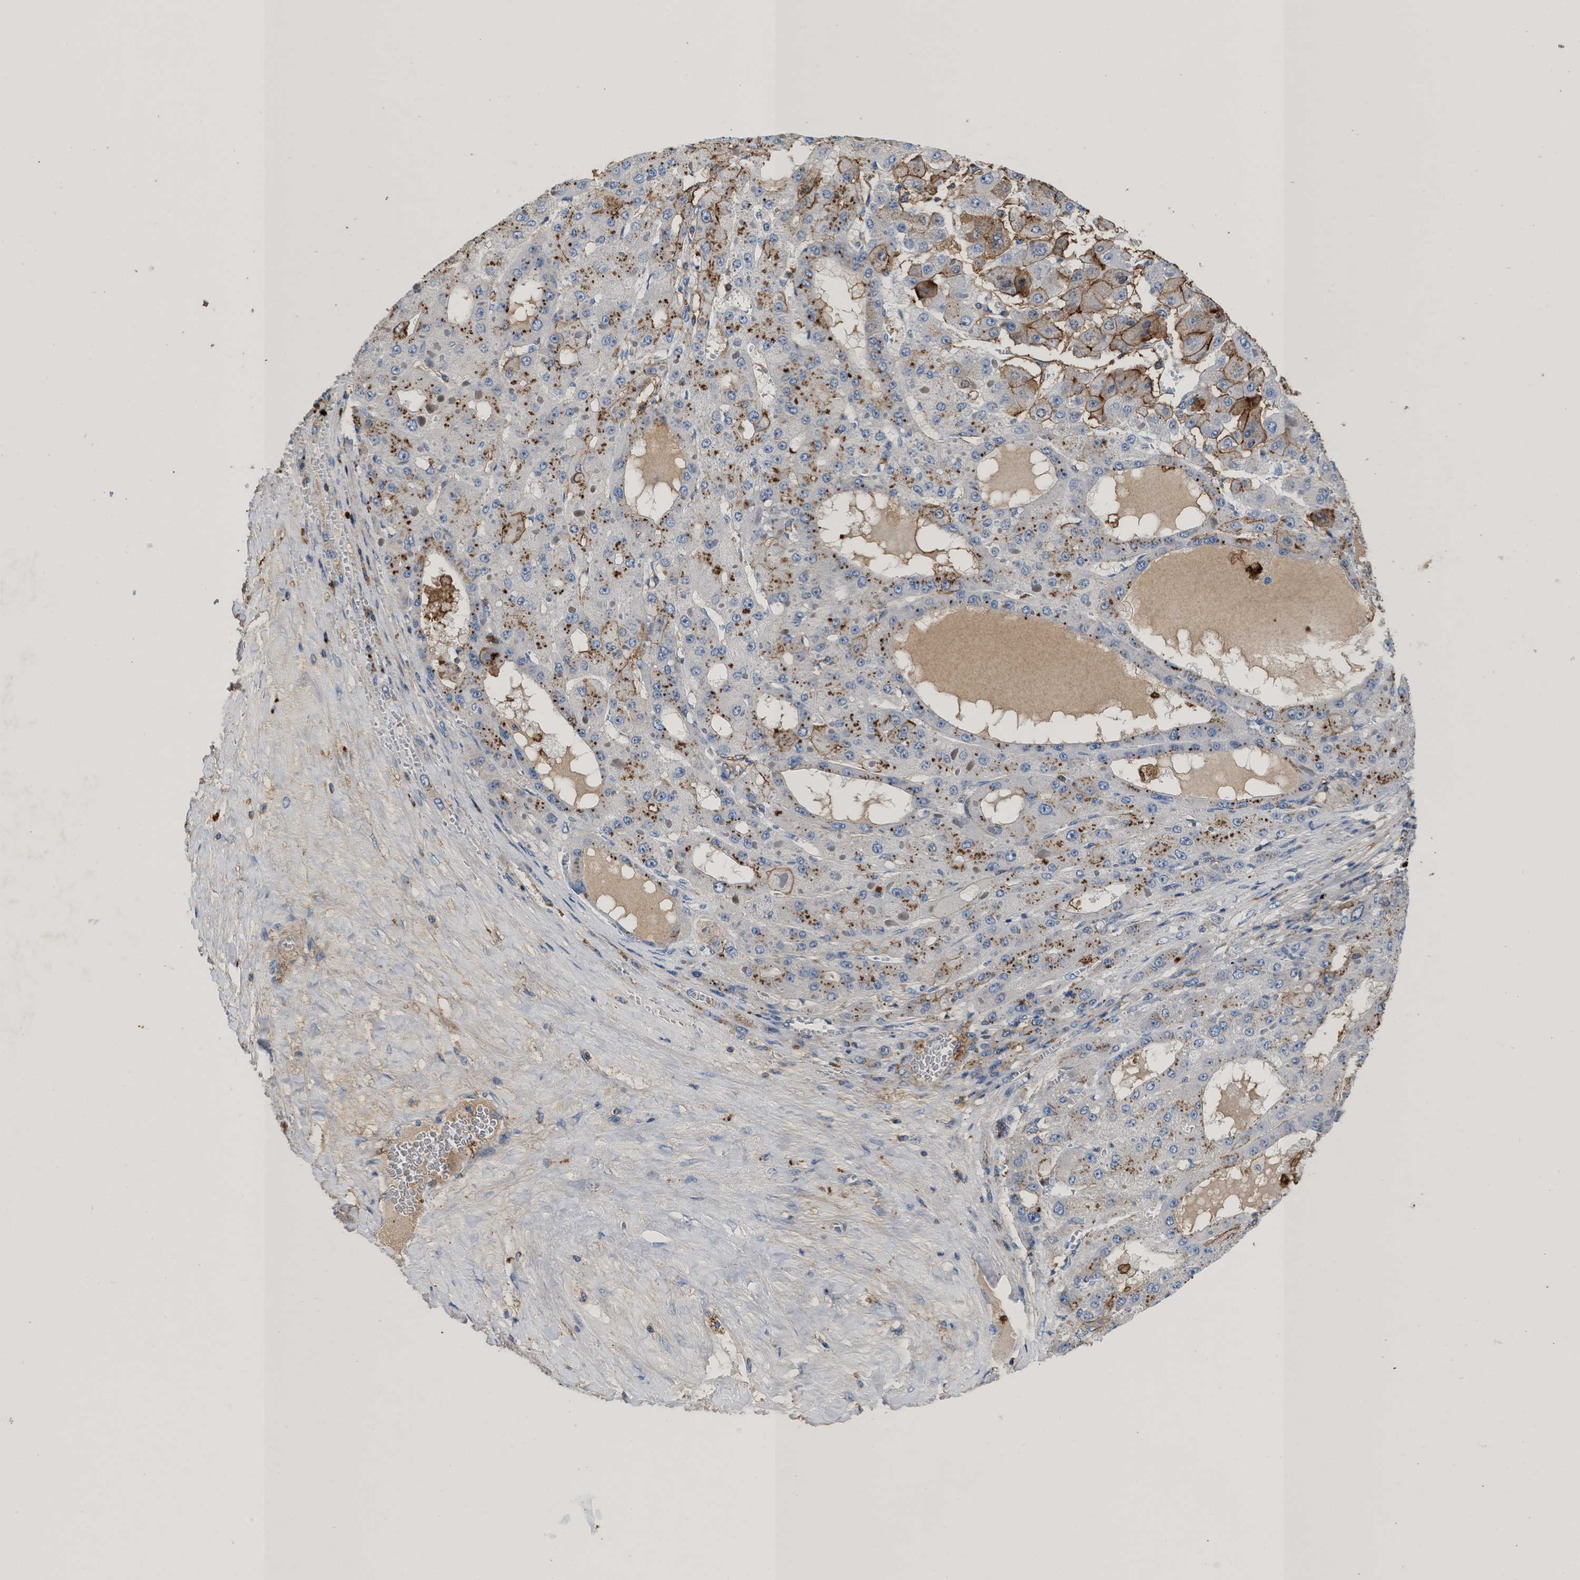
{"staining": {"intensity": "moderate", "quantity": "25%-75%", "location": "cytoplasmic/membranous"}, "tissue": "liver cancer", "cell_type": "Tumor cells", "image_type": "cancer", "snomed": [{"axis": "morphology", "description": "Carcinoma, Hepatocellular, NOS"}, {"axis": "topography", "description": "Liver"}], "caption": "IHC micrograph of liver cancer stained for a protein (brown), which demonstrates medium levels of moderate cytoplasmic/membranous expression in about 25%-75% of tumor cells.", "gene": "KCNQ4", "patient": {"sex": "female", "age": 73}}